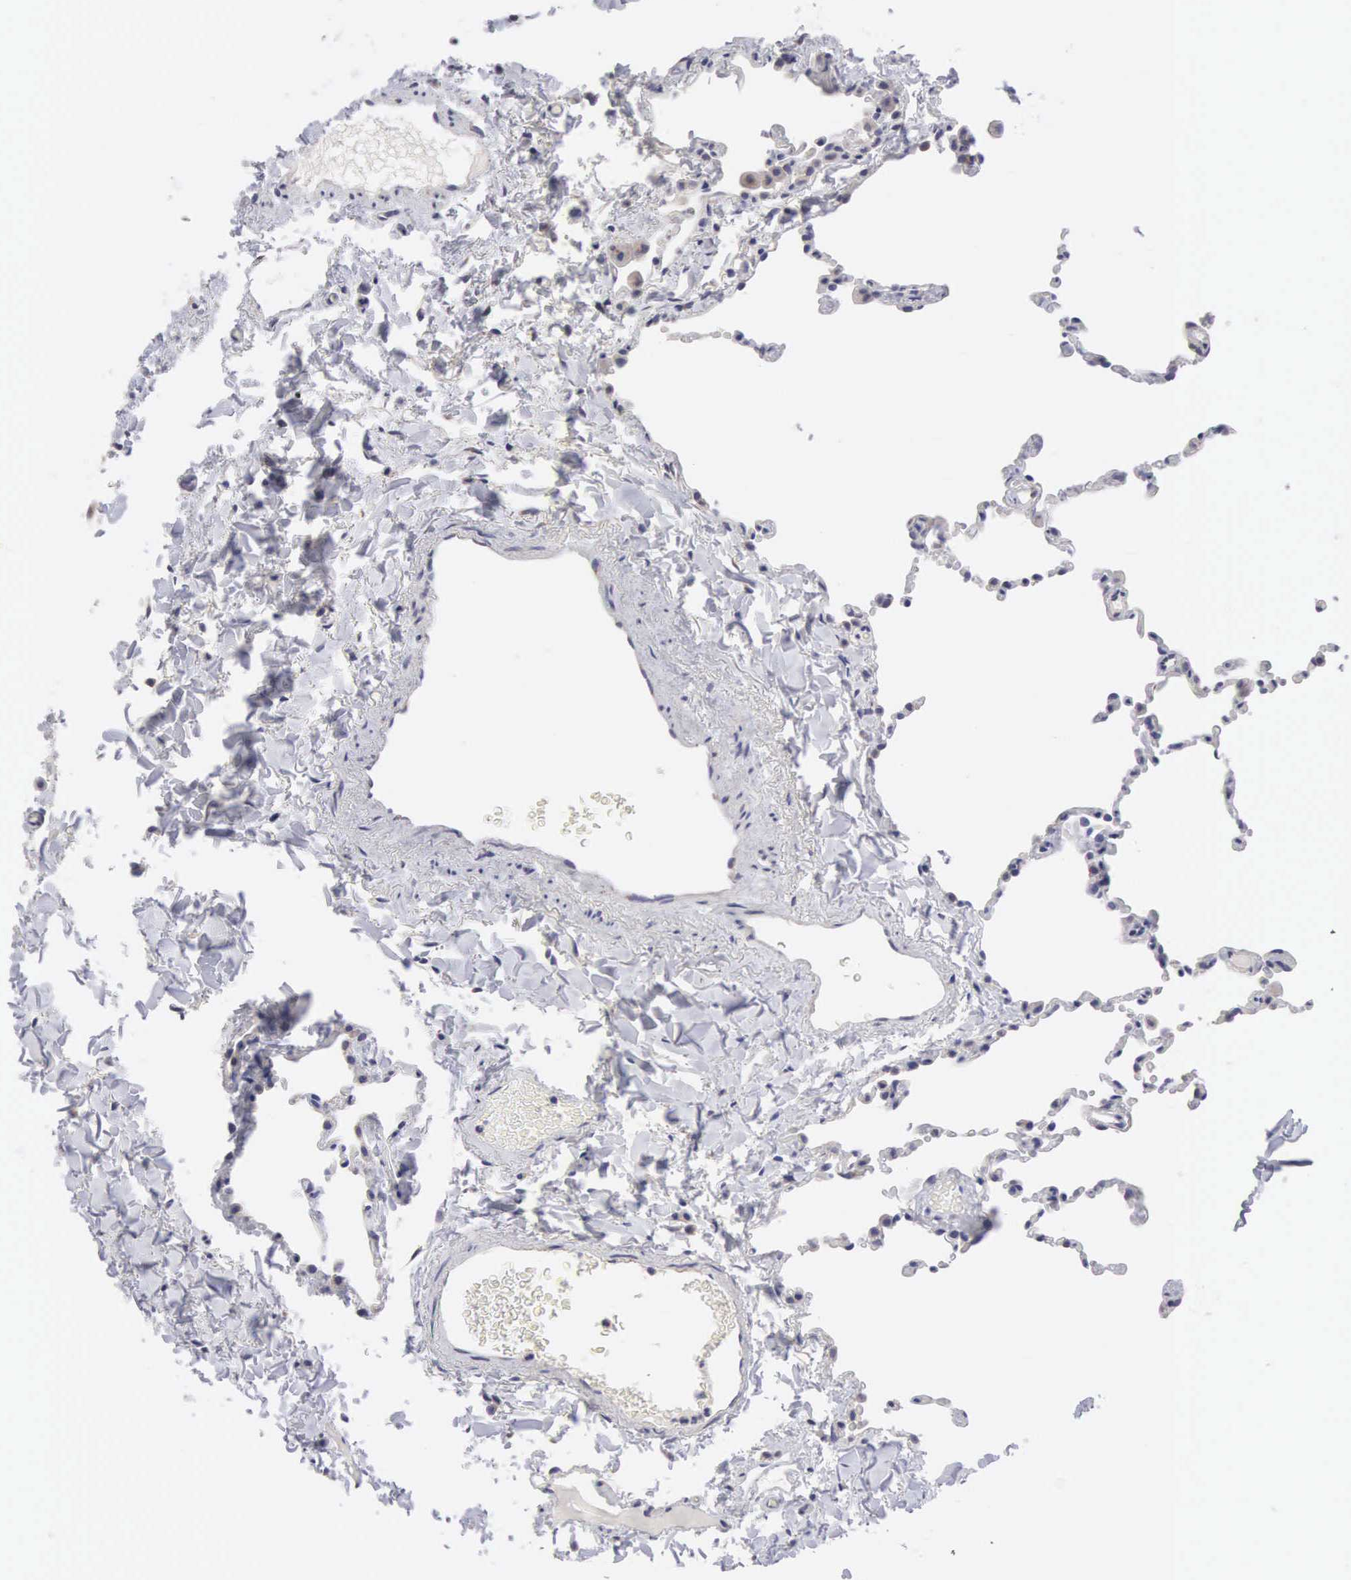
{"staining": {"intensity": "negative", "quantity": "none", "location": "none"}, "tissue": "lung", "cell_type": "Alveolar cells", "image_type": "normal", "snomed": [{"axis": "morphology", "description": "Normal tissue, NOS"}, {"axis": "topography", "description": "Lung"}], "caption": "High power microscopy histopathology image of an immunohistochemistry photomicrograph of benign lung, revealing no significant expression in alveolar cells.", "gene": "SLITRK4", "patient": {"sex": "female", "age": 61}}